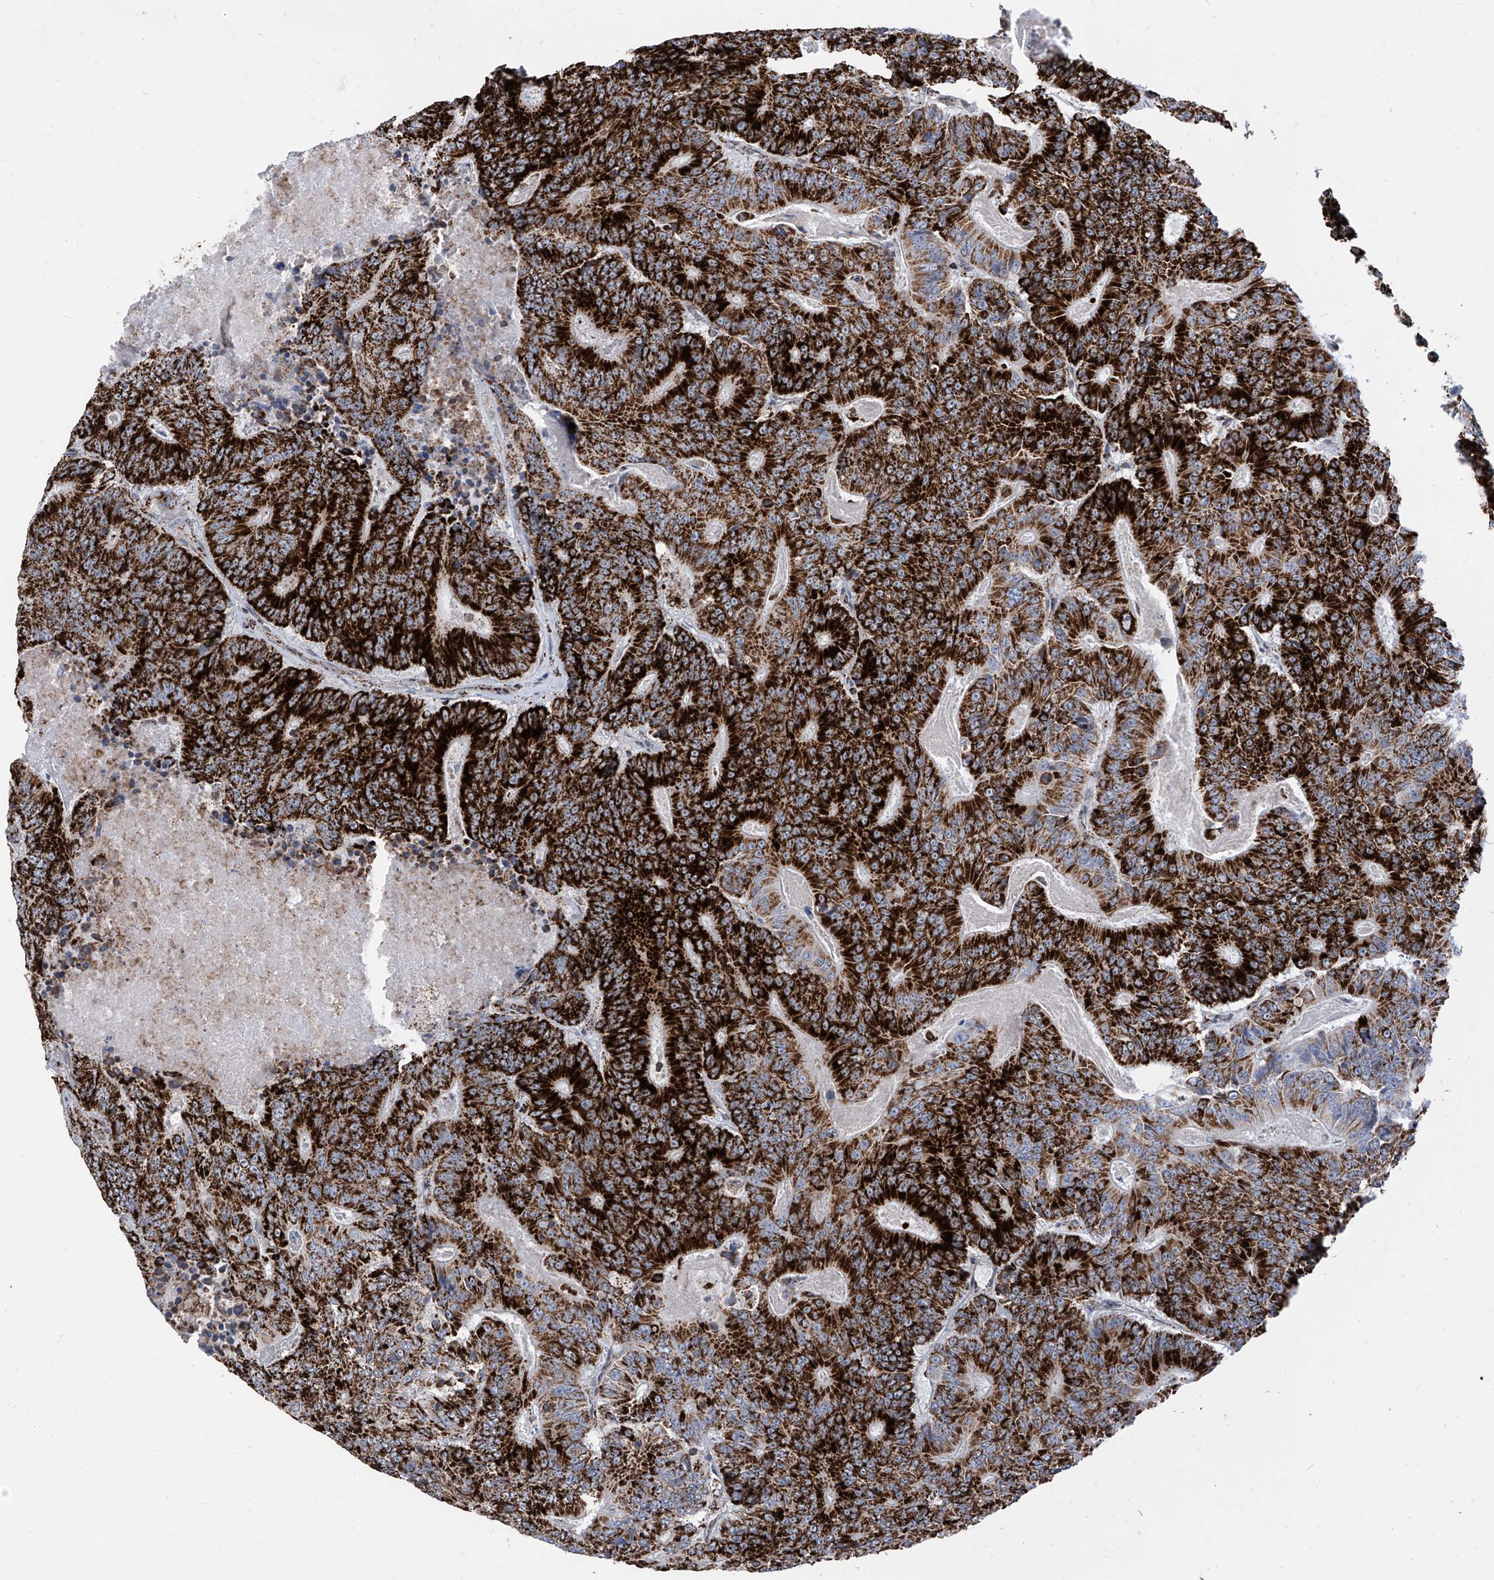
{"staining": {"intensity": "strong", "quantity": ">75%", "location": "cytoplasmic/membranous"}, "tissue": "colorectal cancer", "cell_type": "Tumor cells", "image_type": "cancer", "snomed": [{"axis": "morphology", "description": "Adenocarcinoma, NOS"}, {"axis": "topography", "description": "Colon"}], "caption": "The immunohistochemical stain shows strong cytoplasmic/membranous staining in tumor cells of colorectal adenocarcinoma tissue. (DAB IHC with brightfield microscopy, high magnification).", "gene": "COX5B", "patient": {"sex": "male", "age": 83}}